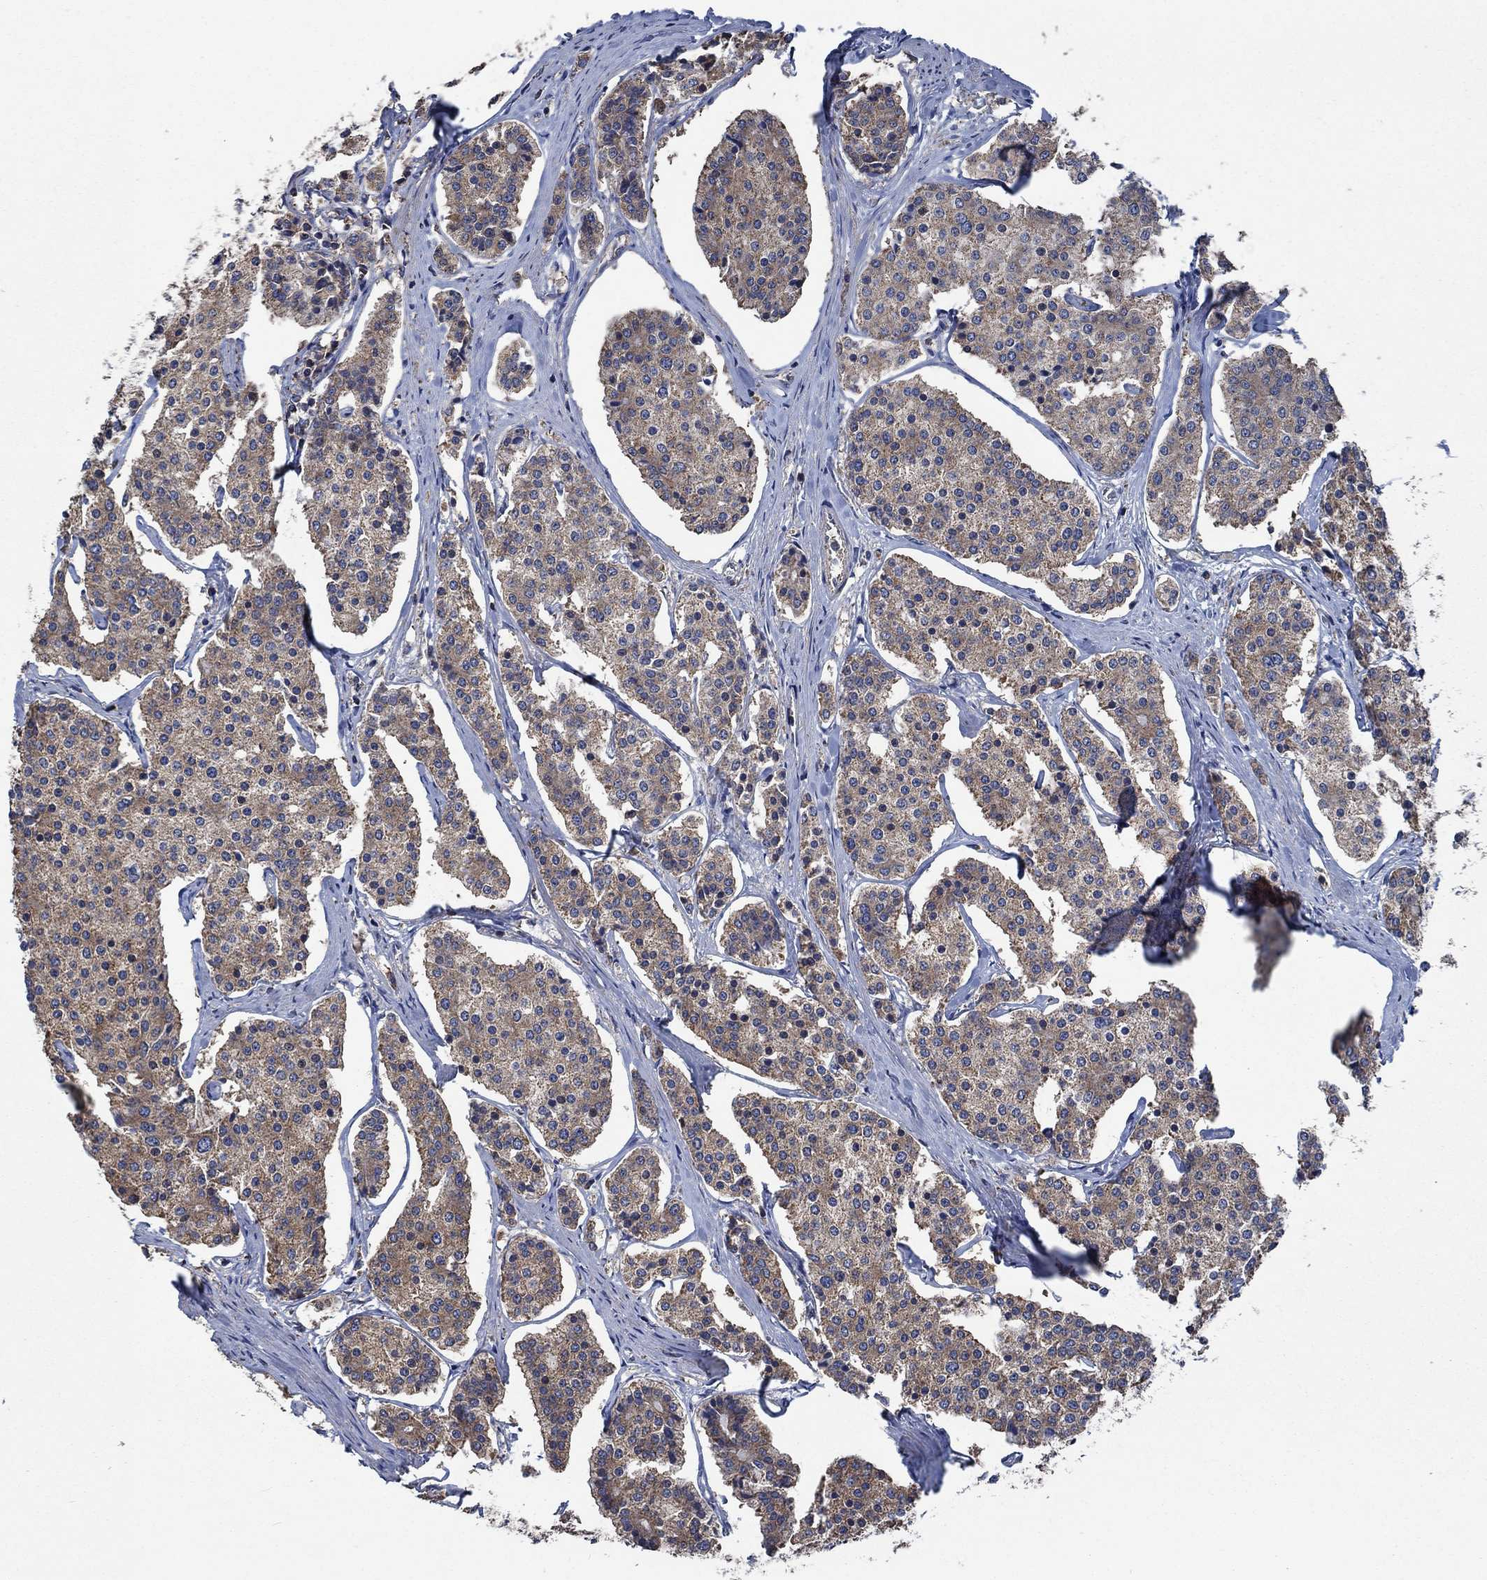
{"staining": {"intensity": "weak", "quantity": ">75%", "location": "cytoplasmic/membranous"}, "tissue": "carcinoid", "cell_type": "Tumor cells", "image_type": "cancer", "snomed": [{"axis": "morphology", "description": "Carcinoid, malignant, NOS"}, {"axis": "topography", "description": "Small intestine"}], "caption": "Human malignant carcinoid stained with a brown dye demonstrates weak cytoplasmic/membranous positive expression in approximately >75% of tumor cells.", "gene": "STXBP6", "patient": {"sex": "female", "age": 65}}